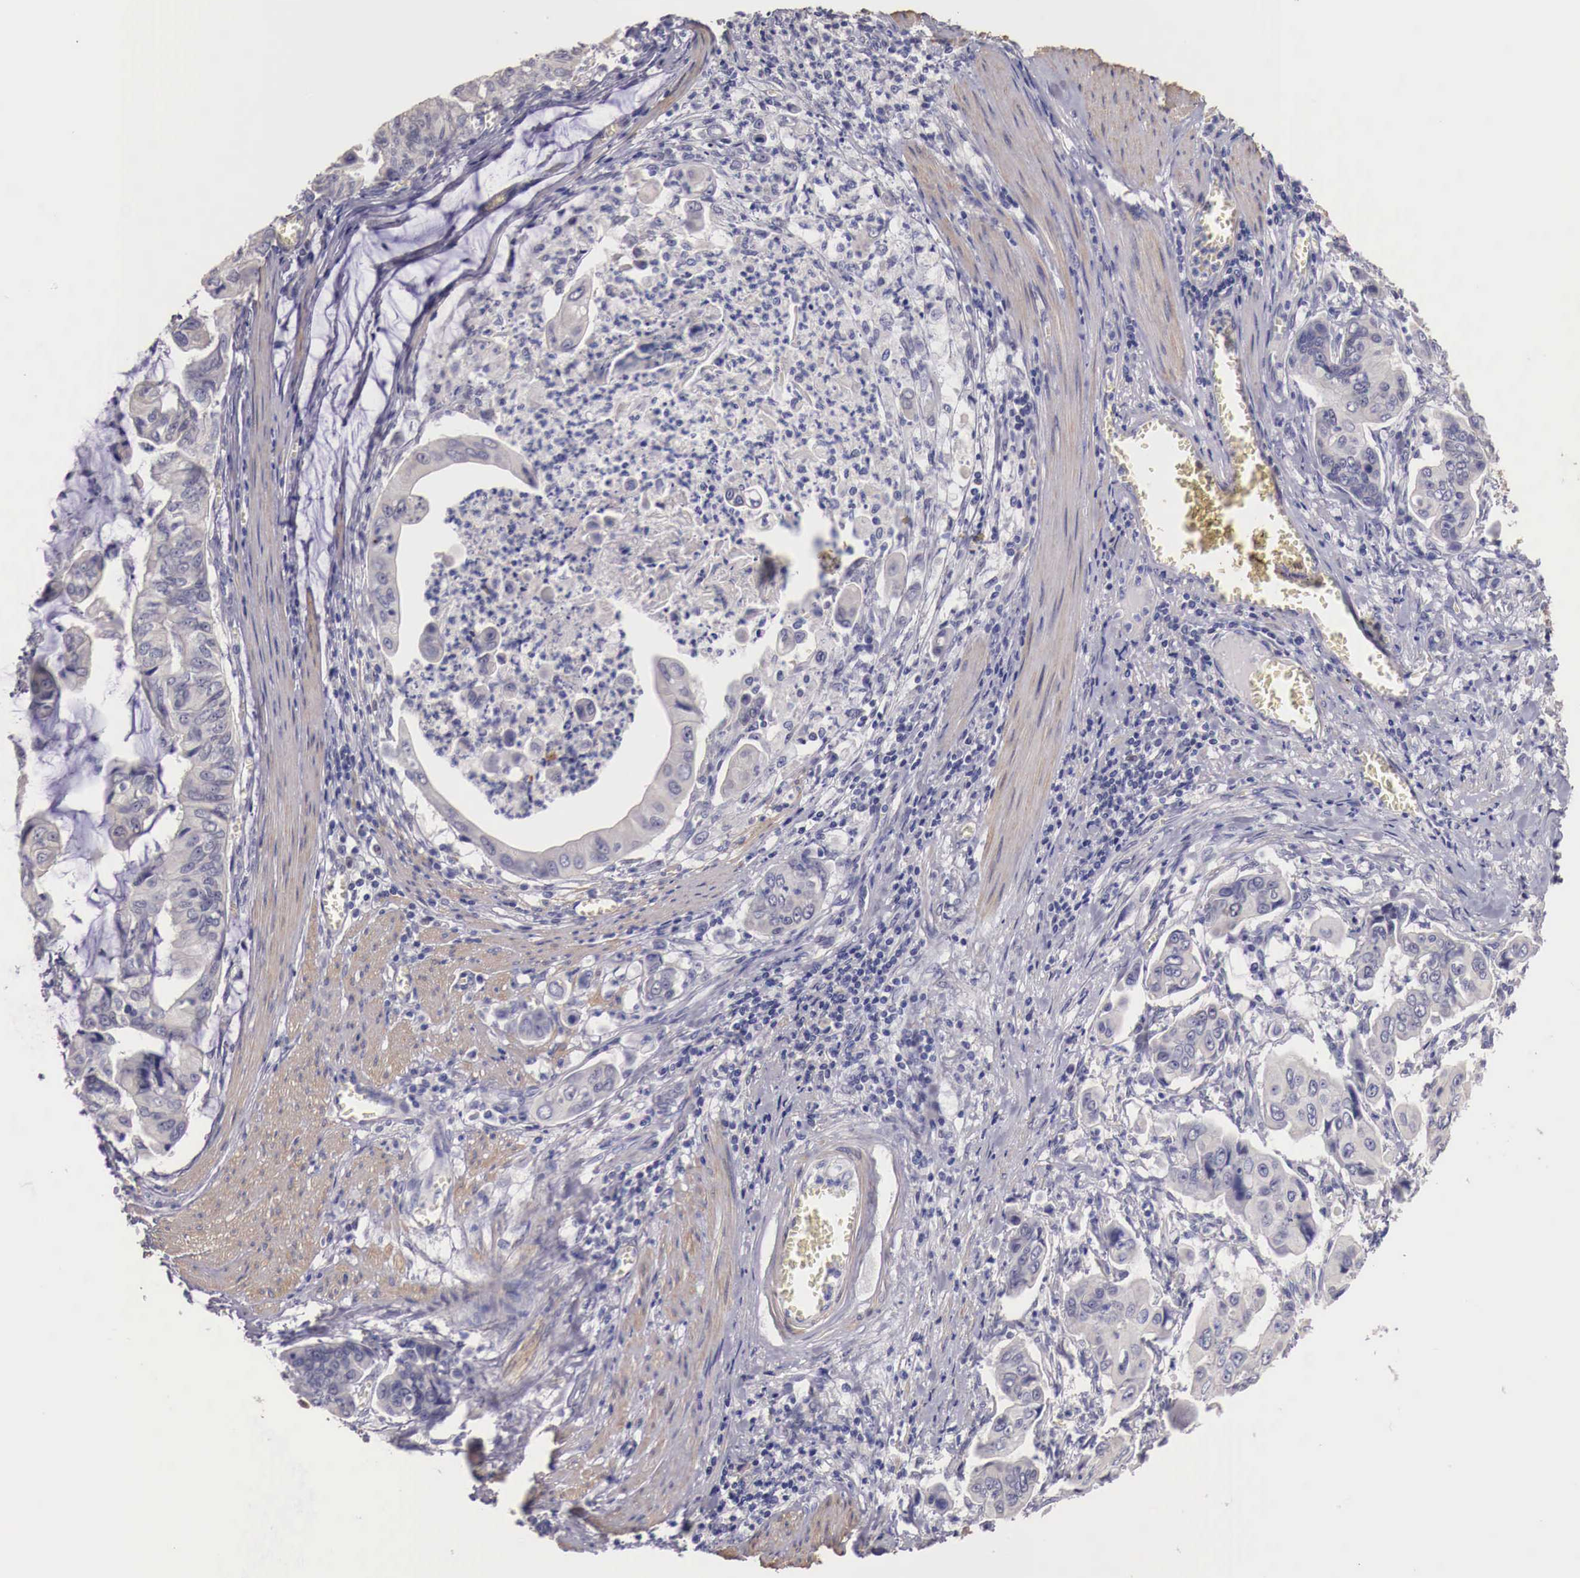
{"staining": {"intensity": "negative", "quantity": "none", "location": "none"}, "tissue": "stomach cancer", "cell_type": "Tumor cells", "image_type": "cancer", "snomed": [{"axis": "morphology", "description": "Adenocarcinoma, NOS"}, {"axis": "topography", "description": "Stomach, upper"}], "caption": "The histopathology image demonstrates no staining of tumor cells in stomach cancer (adenocarcinoma).", "gene": "ENOX2", "patient": {"sex": "male", "age": 80}}